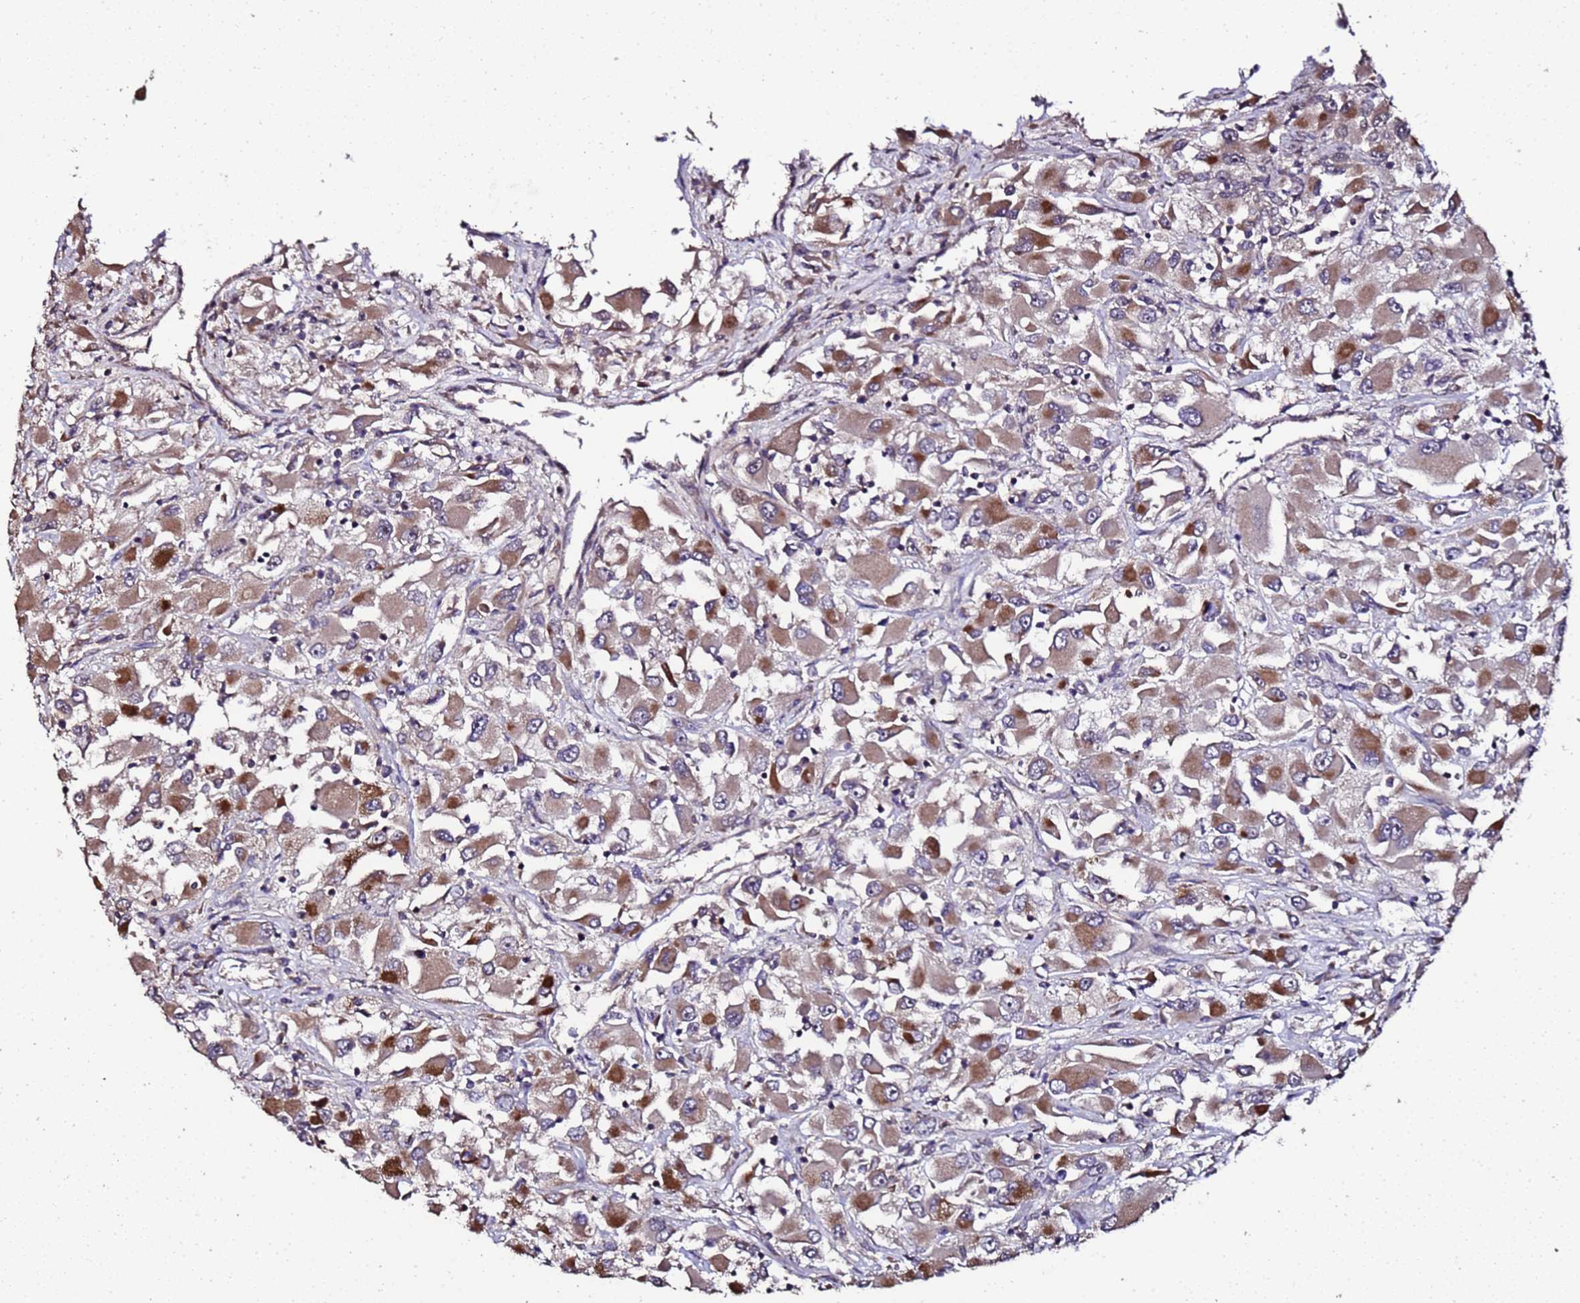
{"staining": {"intensity": "moderate", "quantity": ">75%", "location": "cytoplasmic/membranous"}, "tissue": "renal cancer", "cell_type": "Tumor cells", "image_type": "cancer", "snomed": [{"axis": "morphology", "description": "Adenocarcinoma, NOS"}, {"axis": "topography", "description": "Kidney"}], "caption": "Adenocarcinoma (renal) stained for a protein (brown) exhibits moderate cytoplasmic/membranous positive staining in about >75% of tumor cells.", "gene": "PRODH", "patient": {"sex": "female", "age": 52}}